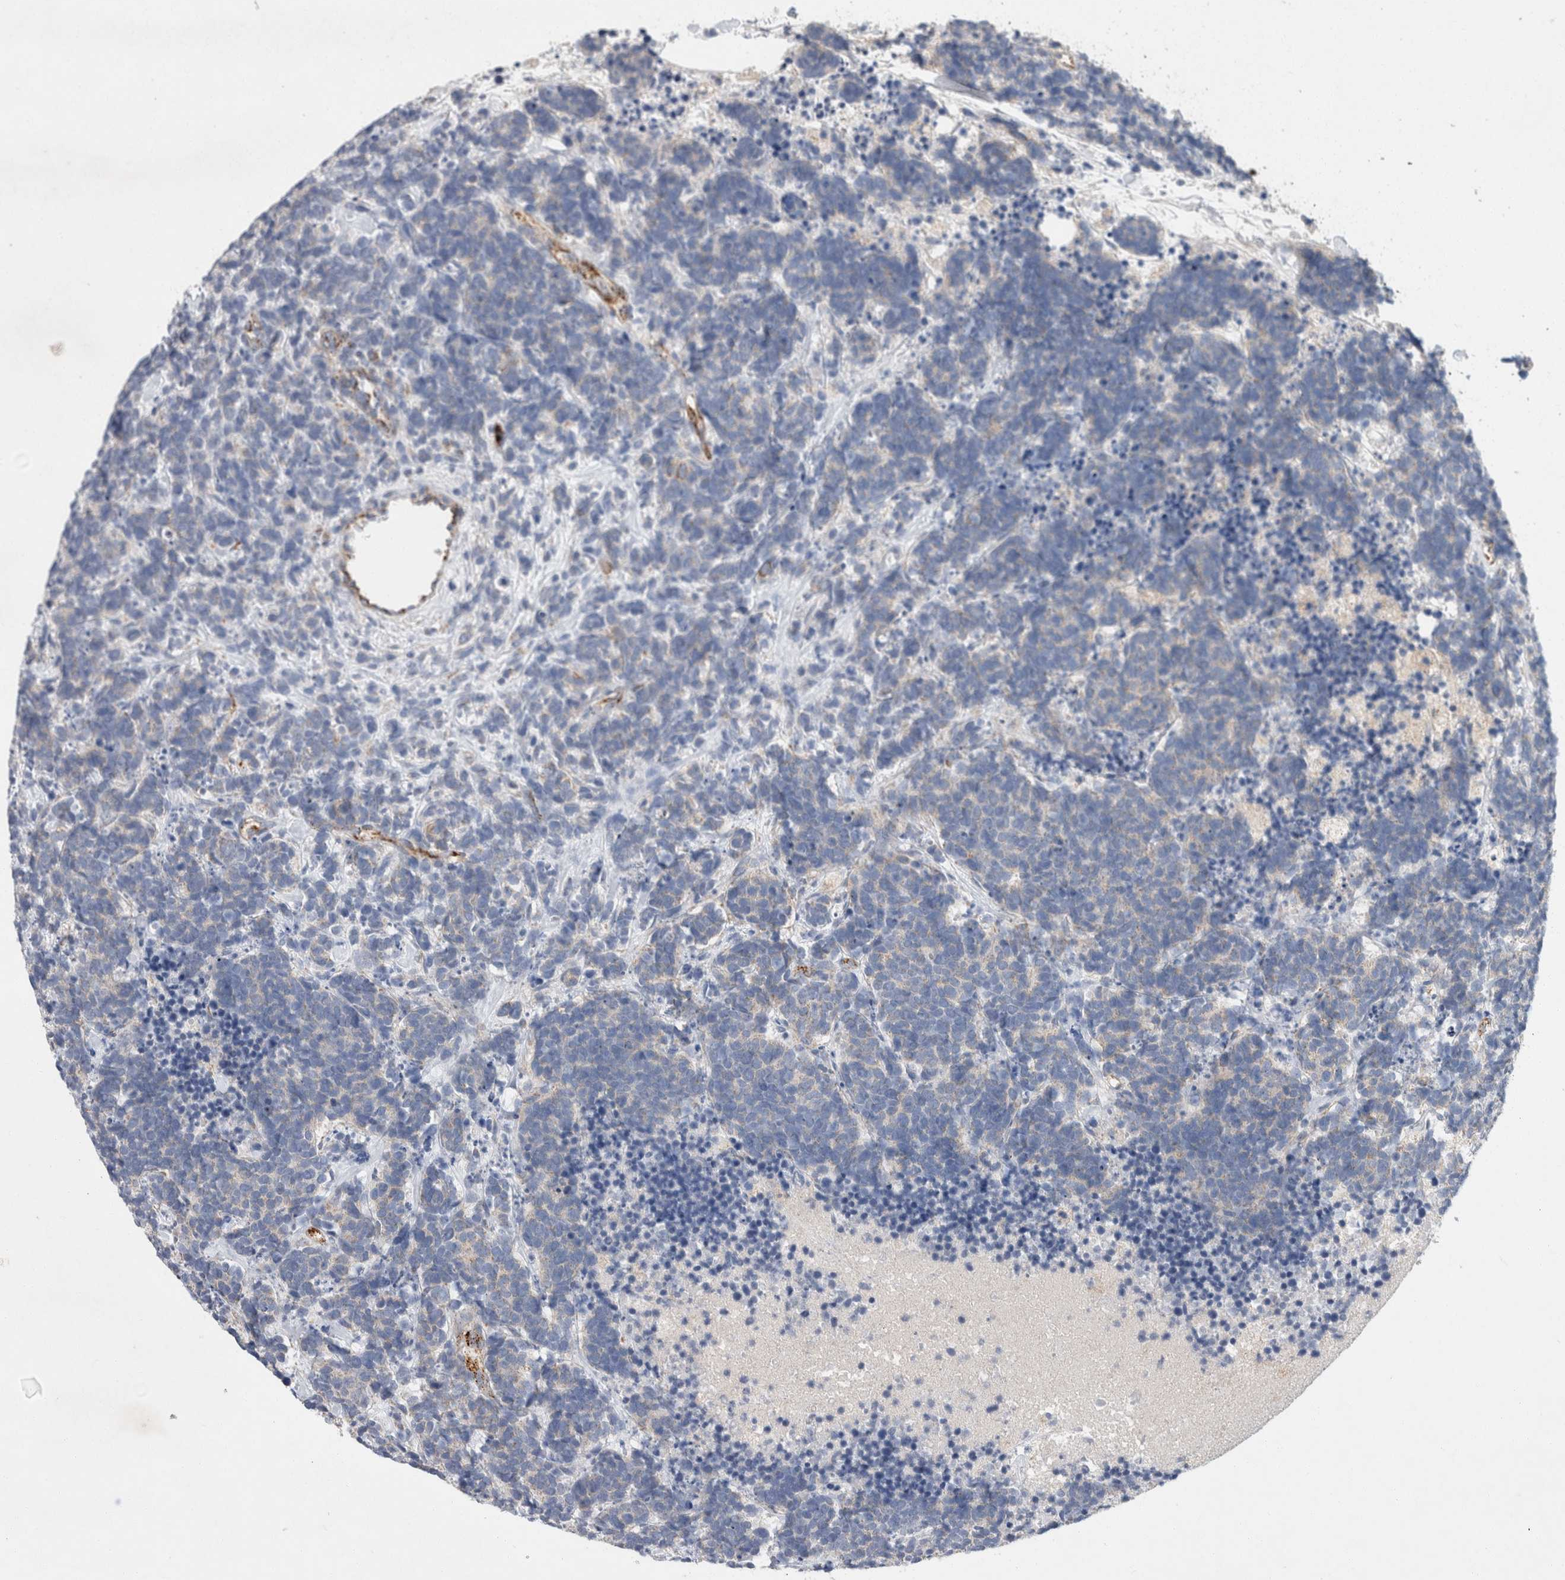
{"staining": {"intensity": "weak", "quantity": "<25%", "location": "cytoplasmic/membranous"}, "tissue": "carcinoid", "cell_type": "Tumor cells", "image_type": "cancer", "snomed": [{"axis": "morphology", "description": "Carcinoma, NOS"}, {"axis": "morphology", "description": "Carcinoid, malignant, NOS"}, {"axis": "topography", "description": "Urinary bladder"}], "caption": "This is an immunohistochemistry photomicrograph of human malignant carcinoid. There is no staining in tumor cells.", "gene": "IARS2", "patient": {"sex": "male", "age": 57}}